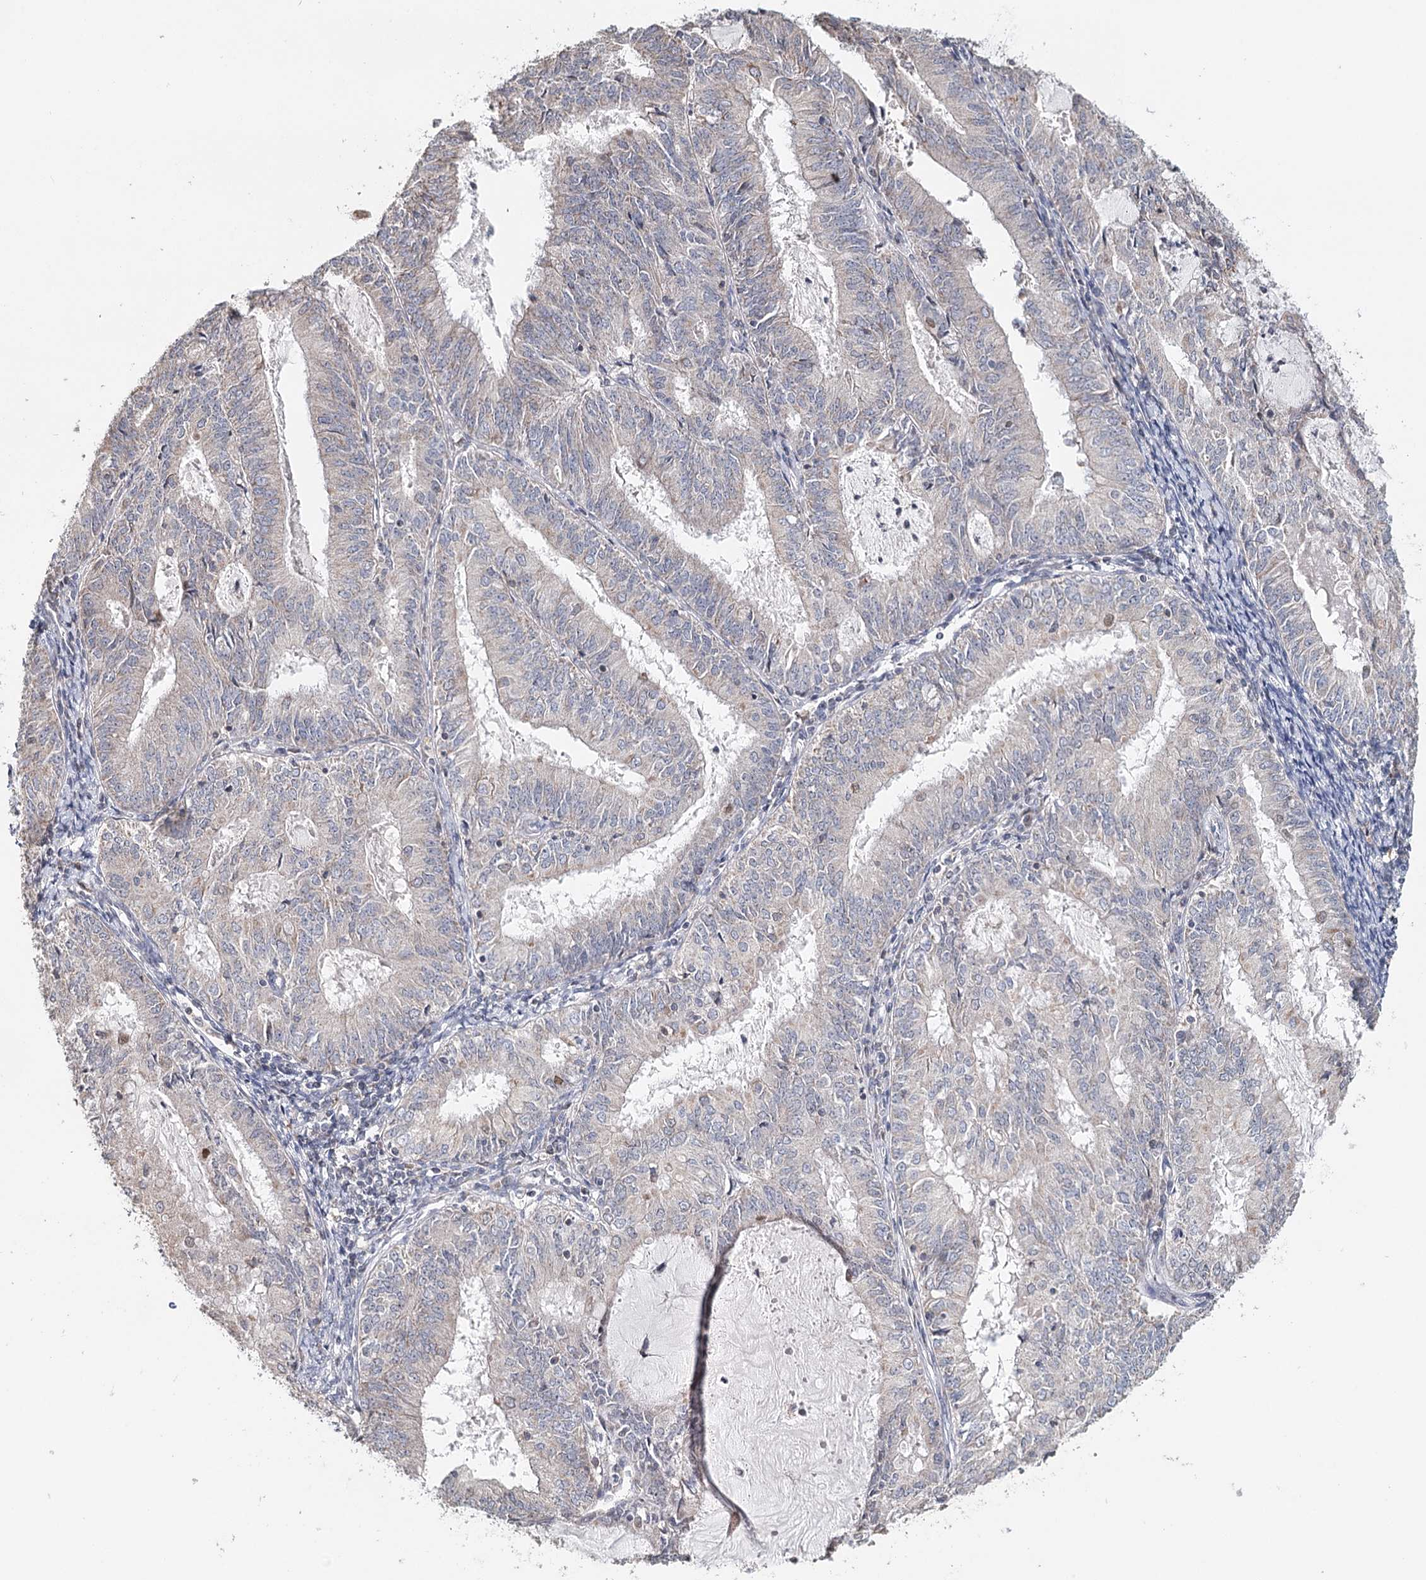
{"staining": {"intensity": "negative", "quantity": "none", "location": "none"}, "tissue": "endometrial cancer", "cell_type": "Tumor cells", "image_type": "cancer", "snomed": [{"axis": "morphology", "description": "Adenocarcinoma, NOS"}, {"axis": "topography", "description": "Endometrium"}], "caption": "The photomicrograph reveals no staining of tumor cells in endometrial cancer. (DAB immunohistochemistry (IHC), high magnification).", "gene": "ICOS", "patient": {"sex": "female", "age": 57}}